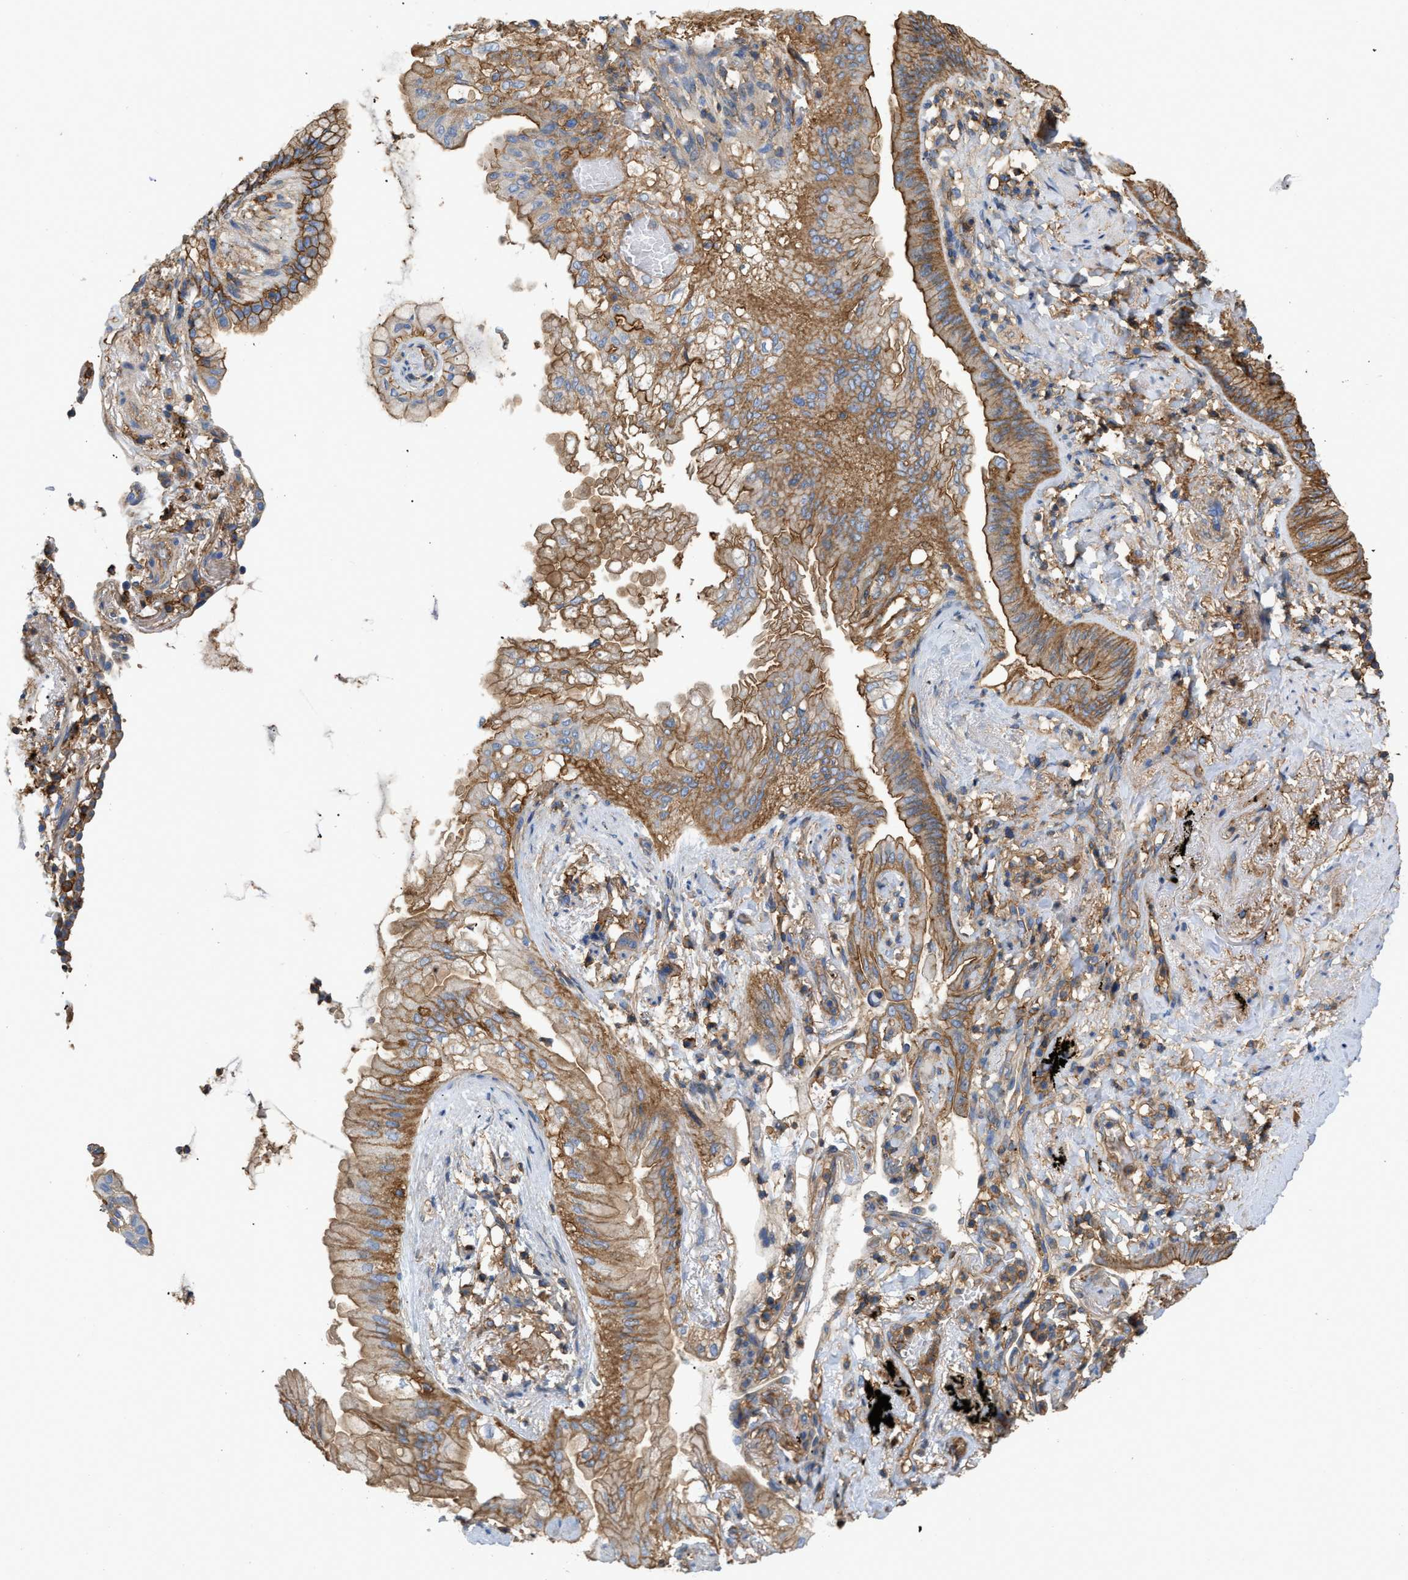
{"staining": {"intensity": "moderate", "quantity": ">75%", "location": "cytoplasmic/membranous"}, "tissue": "lung cancer", "cell_type": "Tumor cells", "image_type": "cancer", "snomed": [{"axis": "morphology", "description": "Normal tissue, NOS"}, {"axis": "morphology", "description": "Adenocarcinoma, NOS"}, {"axis": "topography", "description": "Bronchus"}, {"axis": "topography", "description": "Lung"}], "caption": "There is medium levels of moderate cytoplasmic/membranous positivity in tumor cells of lung cancer, as demonstrated by immunohistochemical staining (brown color).", "gene": "GNB4", "patient": {"sex": "female", "age": 70}}